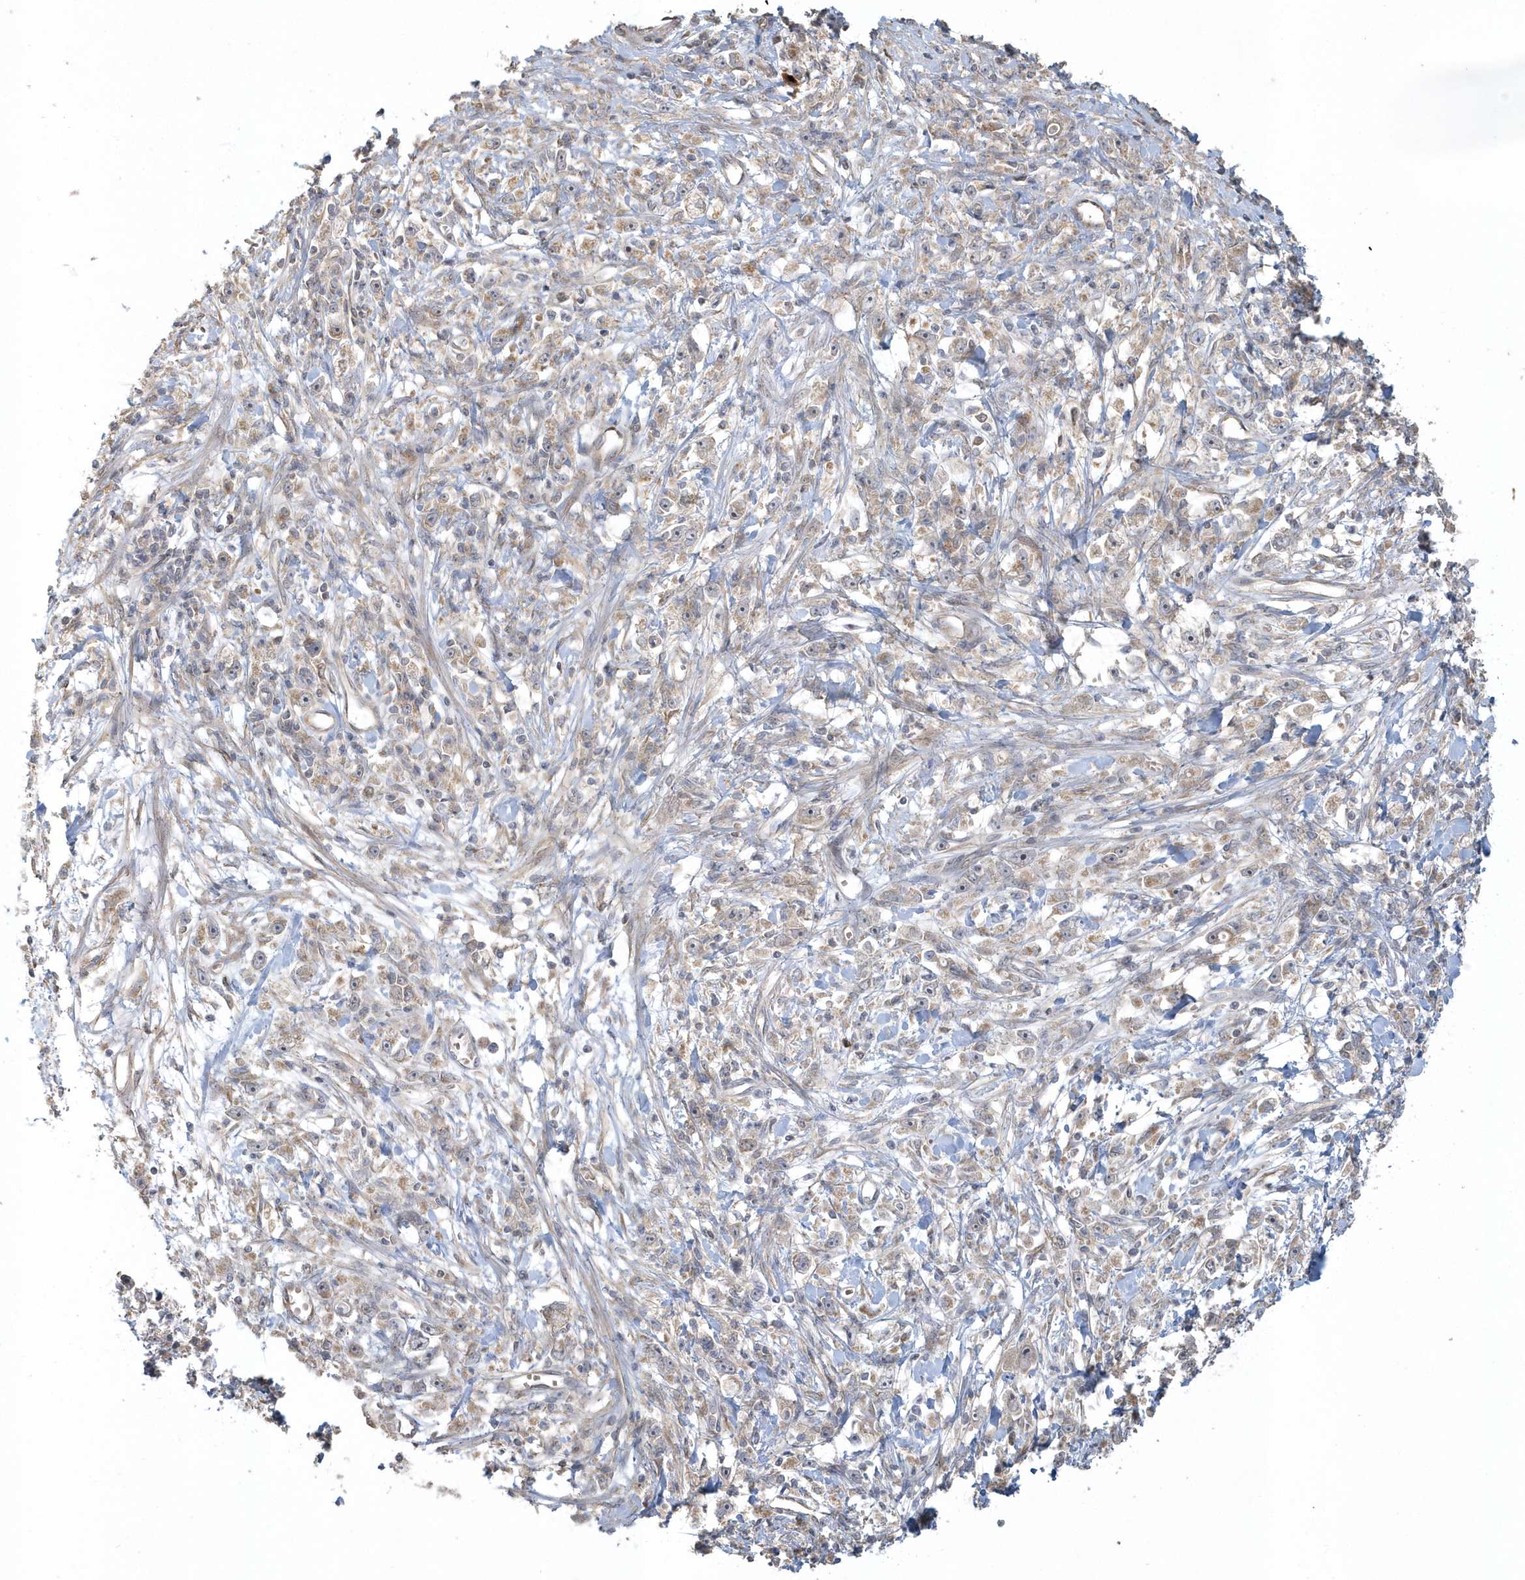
{"staining": {"intensity": "weak", "quantity": "<25%", "location": "cytoplasmic/membranous"}, "tissue": "stomach cancer", "cell_type": "Tumor cells", "image_type": "cancer", "snomed": [{"axis": "morphology", "description": "Adenocarcinoma, NOS"}, {"axis": "topography", "description": "Stomach"}], "caption": "Stomach adenocarcinoma was stained to show a protein in brown. There is no significant staining in tumor cells.", "gene": "THG1L", "patient": {"sex": "female", "age": 59}}